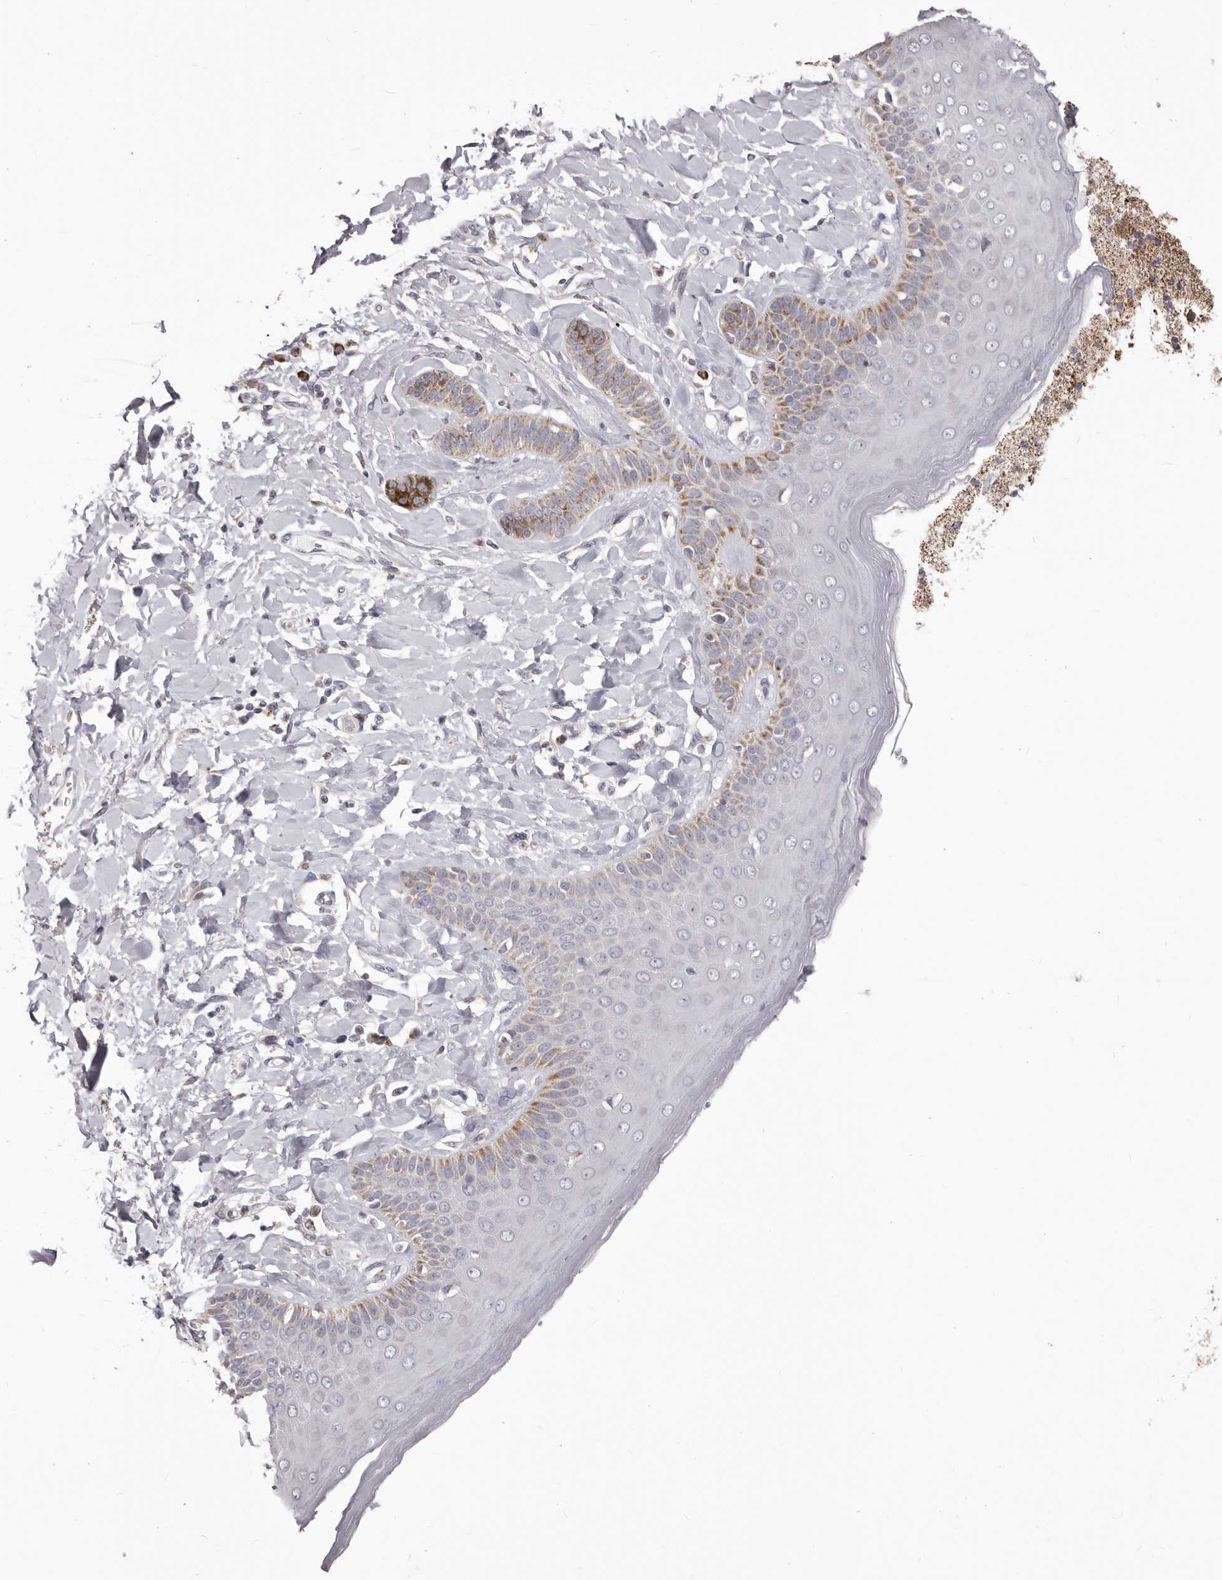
{"staining": {"intensity": "moderate", "quantity": "25%-75%", "location": "cytoplasmic/membranous"}, "tissue": "skin", "cell_type": "Epidermal cells", "image_type": "normal", "snomed": [{"axis": "morphology", "description": "Normal tissue, NOS"}, {"axis": "topography", "description": "Anal"}], "caption": "A brown stain labels moderate cytoplasmic/membranous positivity of a protein in epidermal cells of benign skin.", "gene": "PRMT2", "patient": {"sex": "male", "age": 69}}